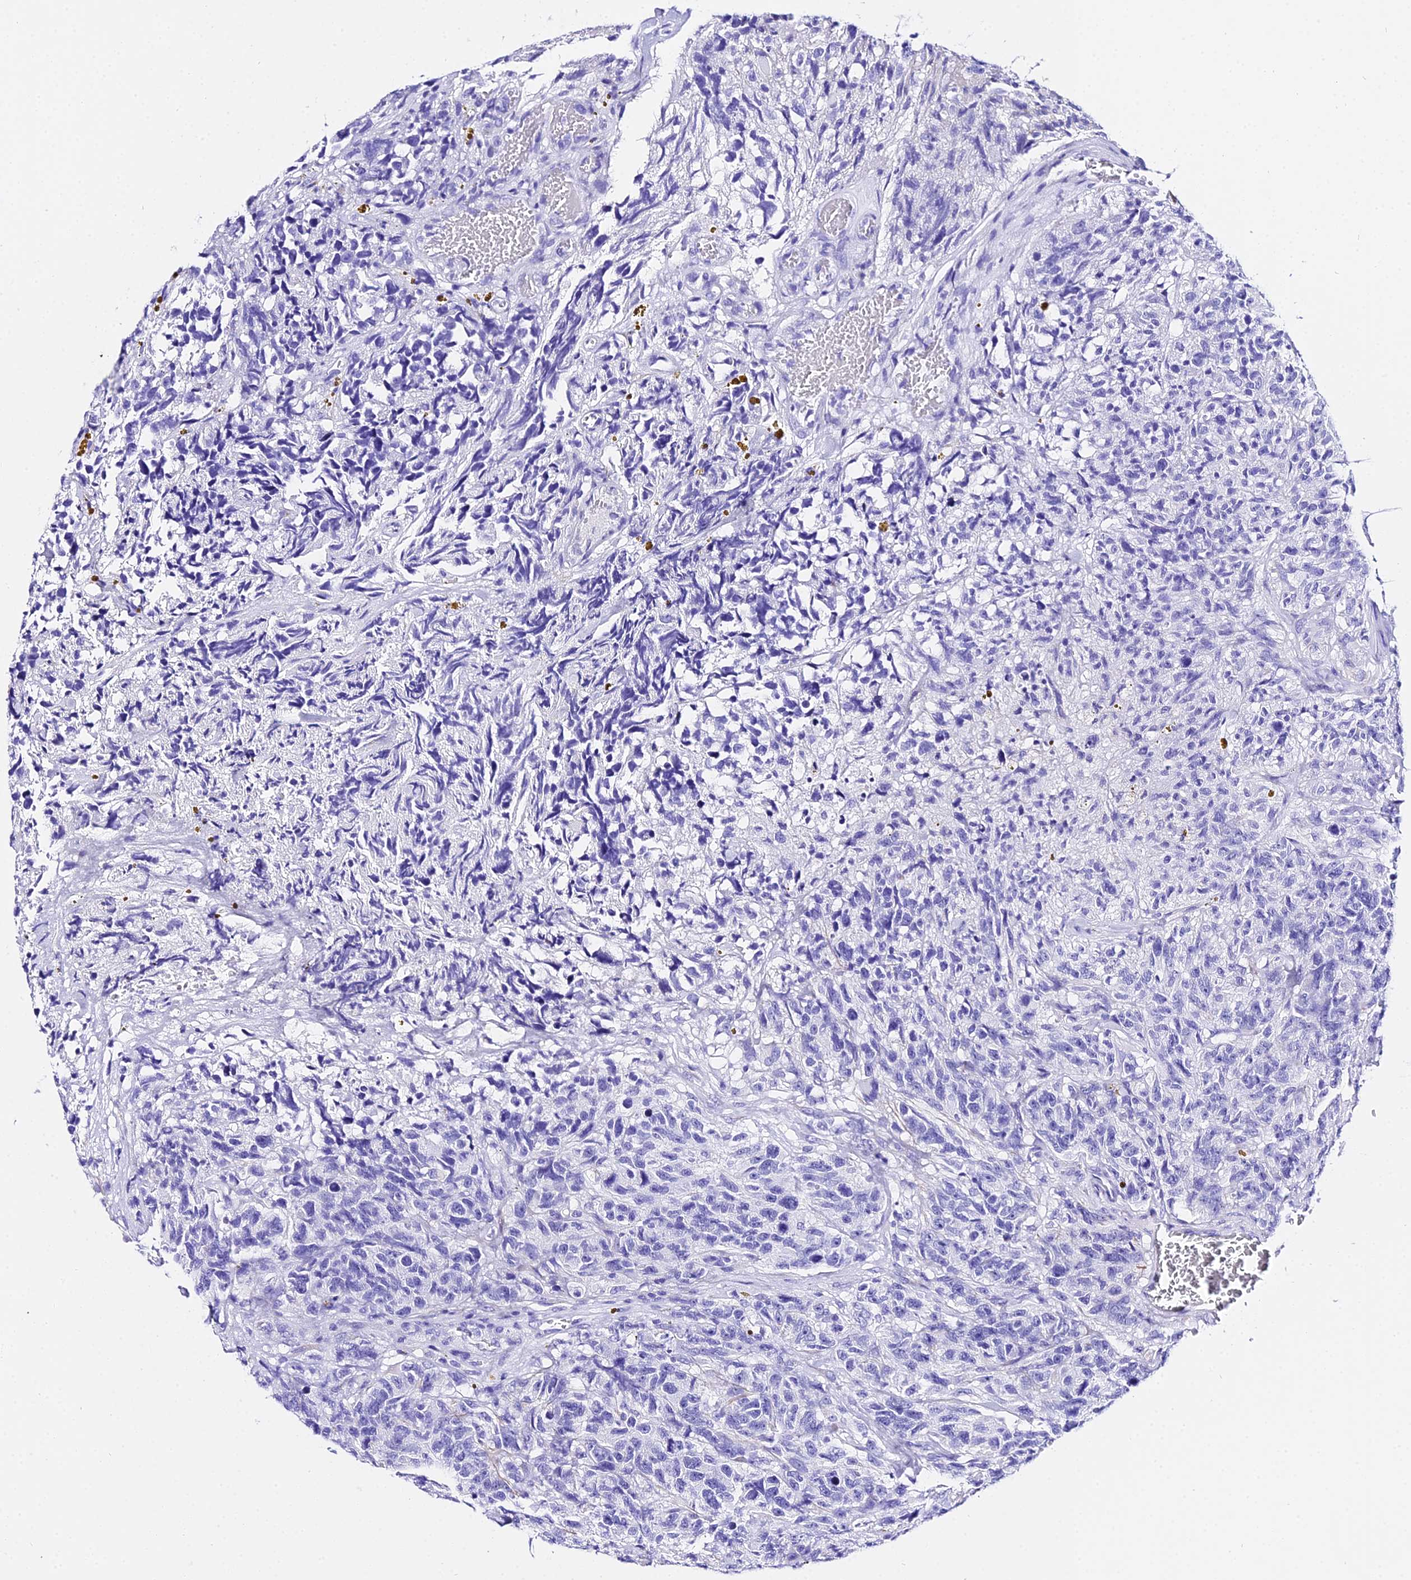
{"staining": {"intensity": "negative", "quantity": "none", "location": "none"}, "tissue": "glioma", "cell_type": "Tumor cells", "image_type": "cancer", "snomed": [{"axis": "morphology", "description": "Glioma, malignant, High grade"}, {"axis": "topography", "description": "Brain"}], "caption": "IHC histopathology image of neoplastic tissue: human malignant glioma (high-grade) stained with DAB (3,3'-diaminobenzidine) exhibits no significant protein positivity in tumor cells.", "gene": "TRMT44", "patient": {"sex": "male", "age": 69}}